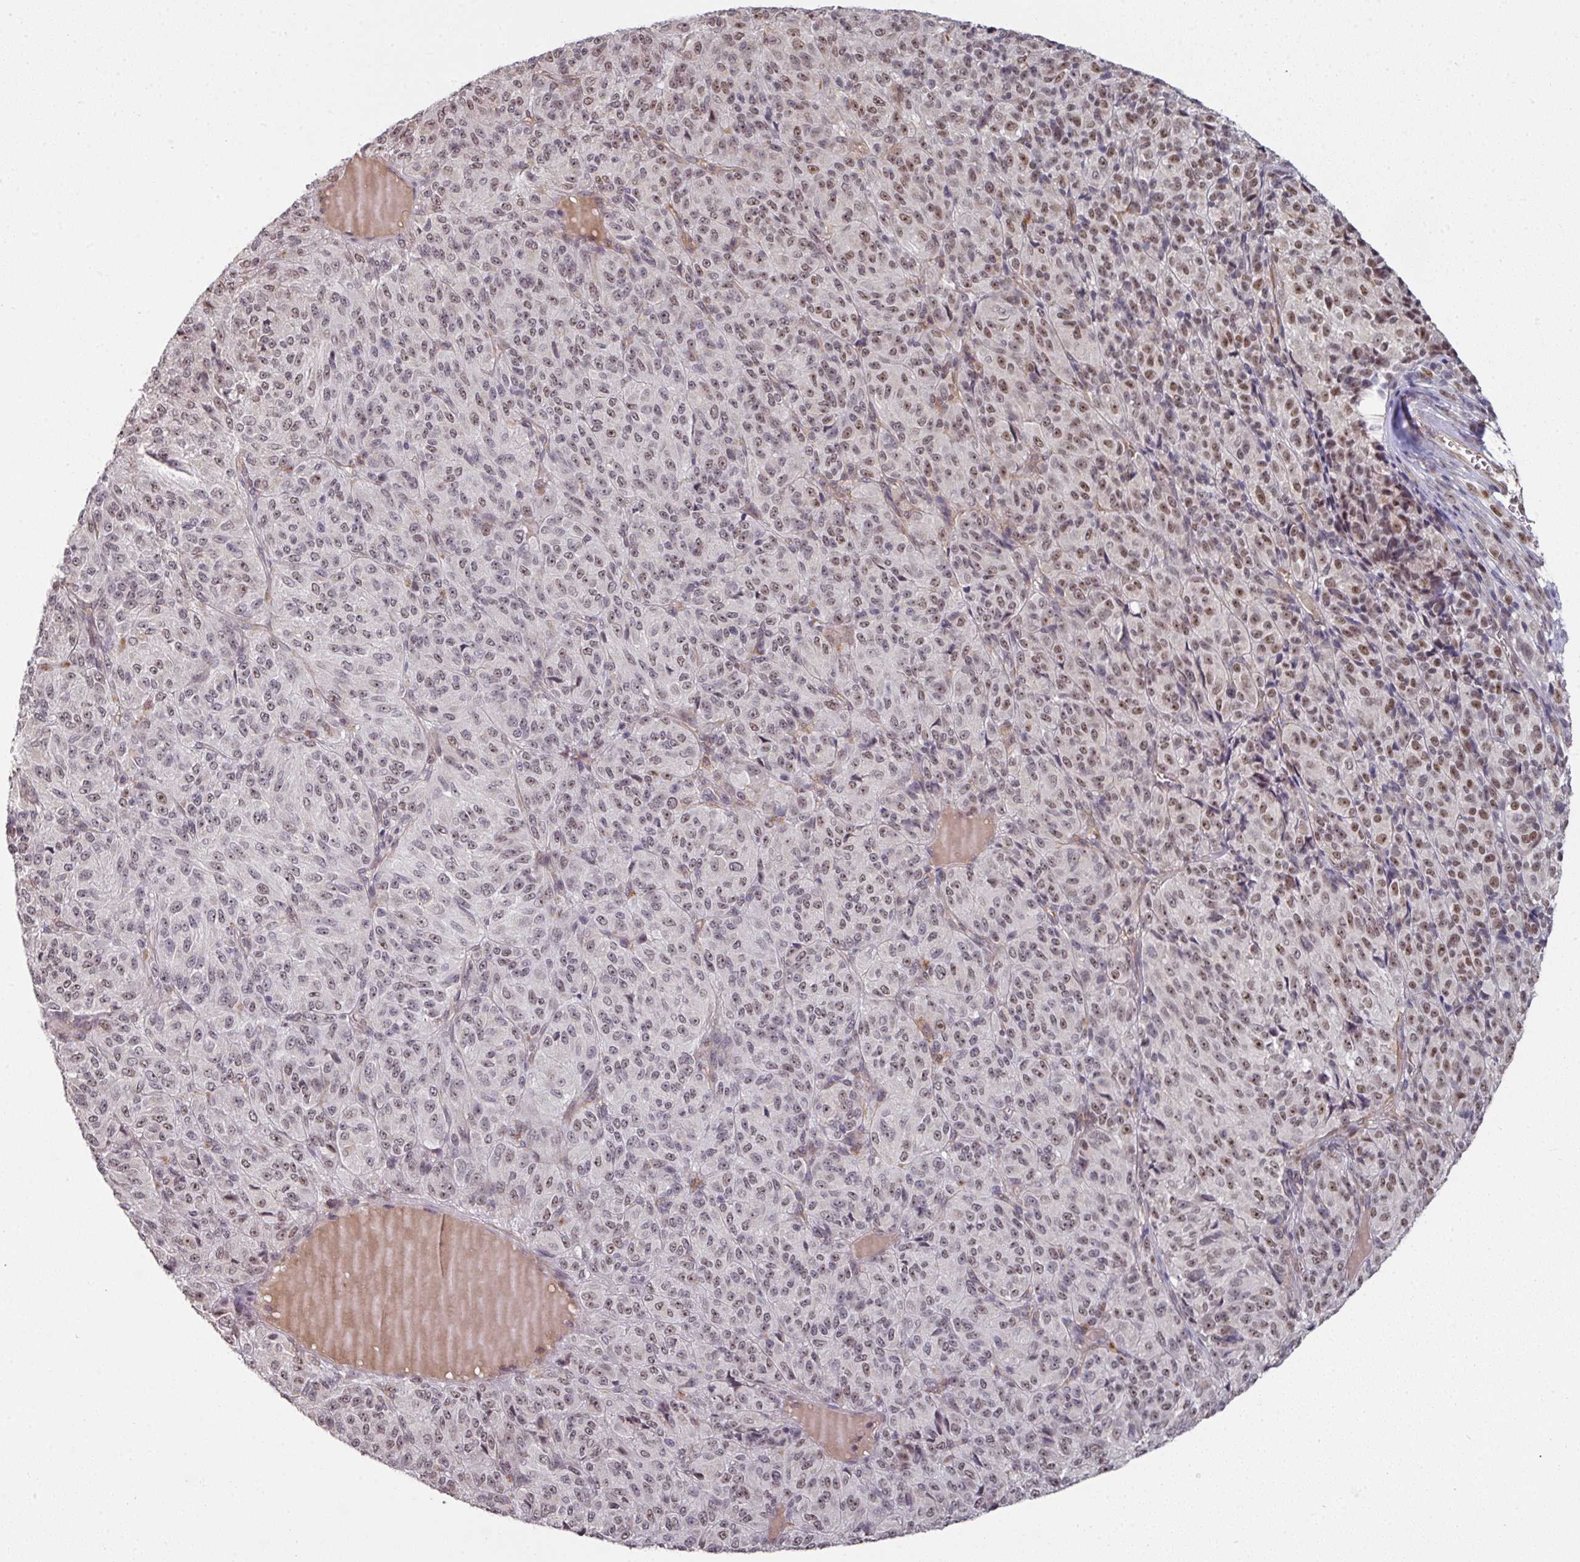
{"staining": {"intensity": "moderate", "quantity": "25%-75%", "location": "nuclear"}, "tissue": "melanoma", "cell_type": "Tumor cells", "image_type": "cancer", "snomed": [{"axis": "morphology", "description": "Malignant melanoma, Metastatic site"}, {"axis": "topography", "description": "Brain"}], "caption": "Immunohistochemistry (IHC) histopathology image of malignant melanoma (metastatic site) stained for a protein (brown), which demonstrates medium levels of moderate nuclear staining in about 25%-75% of tumor cells.", "gene": "GTF2H3", "patient": {"sex": "female", "age": 56}}